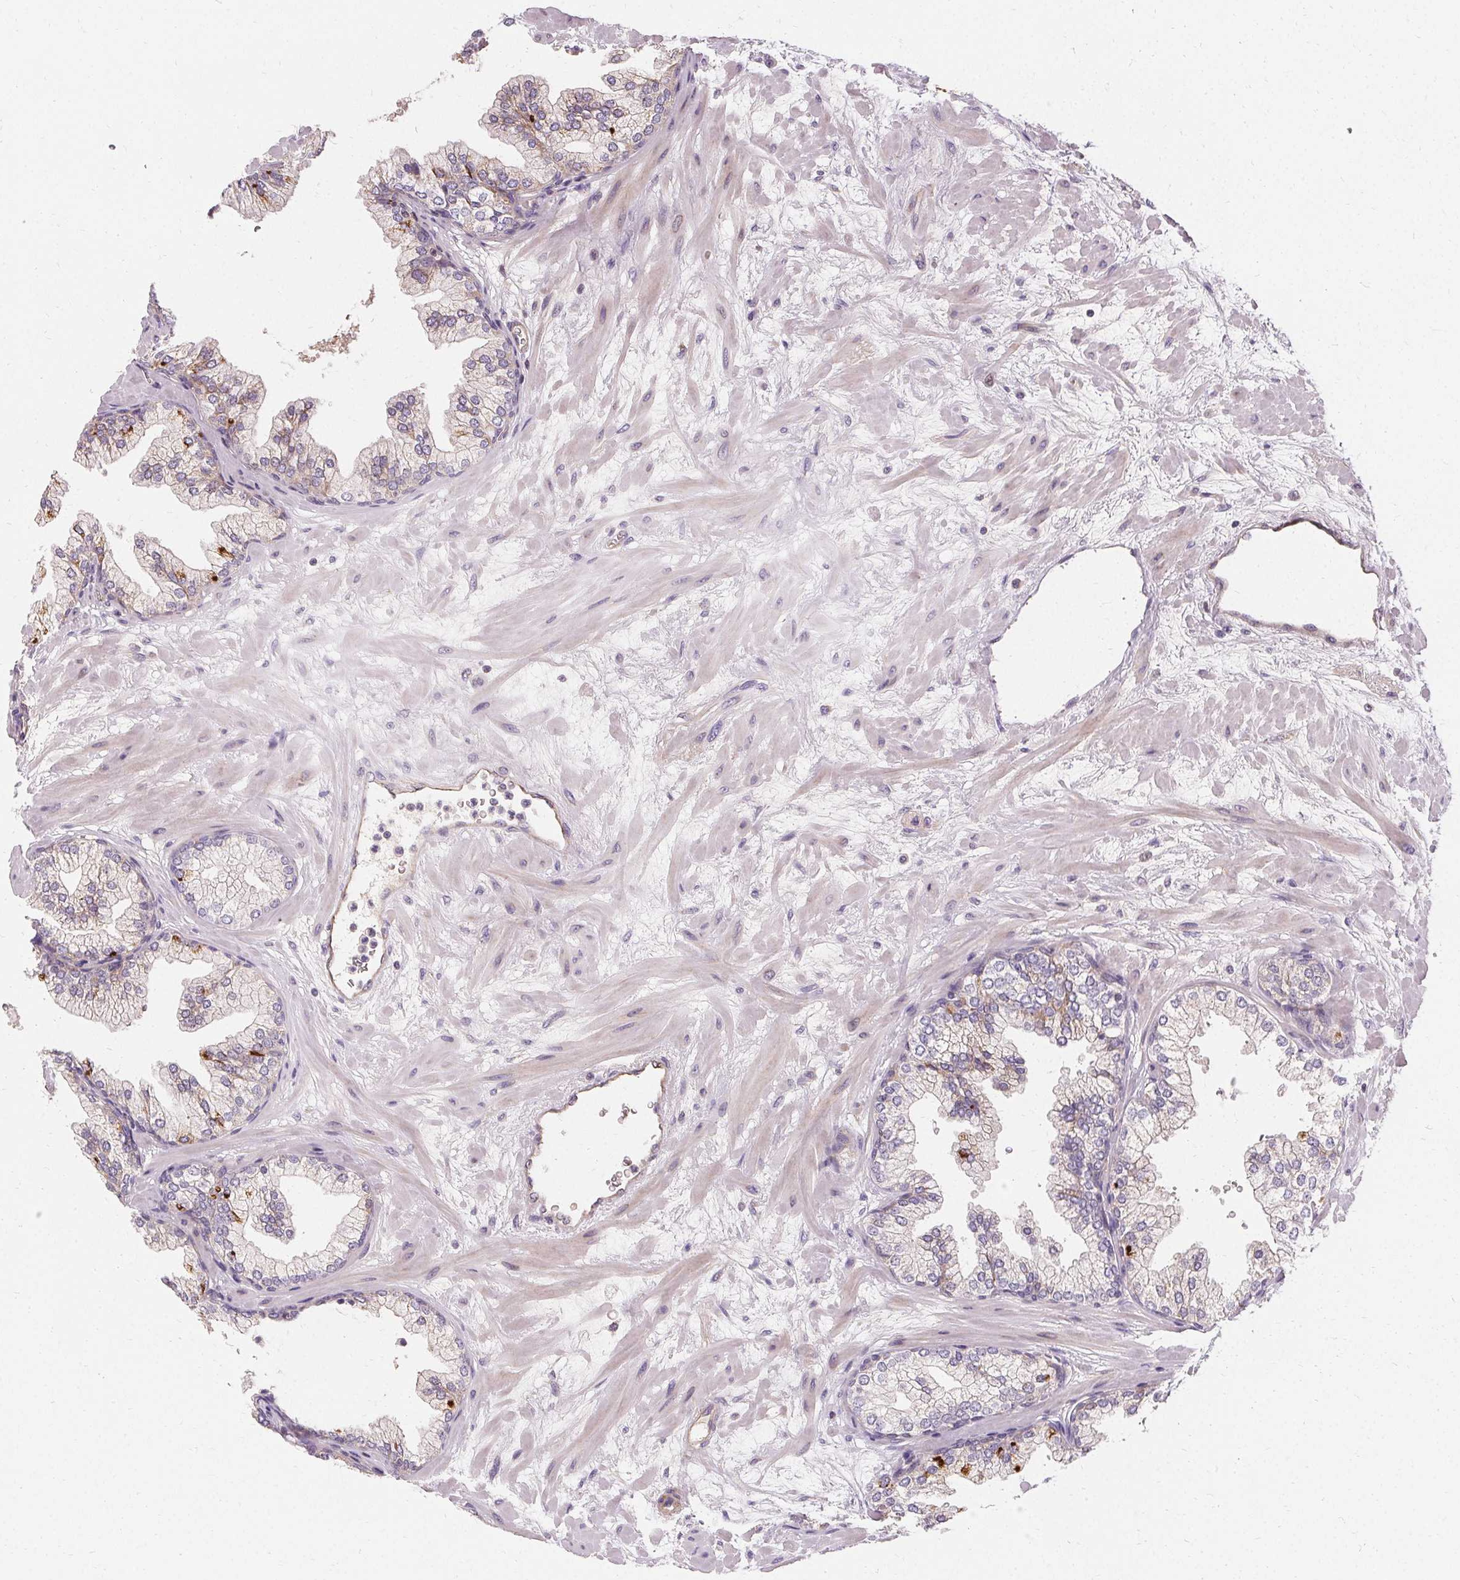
{"staining": {"intensity": "weak", "quantity": "25%-75%", "location": "cytoplasmic/membranous"}, "tissue": "prostate", "cell_type": "Glandular cells", "image_type": "normal", "snomed": [{"axis": "morphology", "description": "Normal tissue, NOS"}, {"axis": "topography", "description": "Prostate"}, {"axis": "topography", "description": "Peripheral nerve tissue"}], "caption": "Benign prostate shows weak cytoplasmic/membranous expression in approximately 25%-75% of glandular cells The staining was performed using DAB to visualize the protein expression in brown, while the nuclei were stained in blue with hematoxylin (Magnification: 20x)..", "gene": "APLP1", "patient": {"sex": "male", "age": 61}}